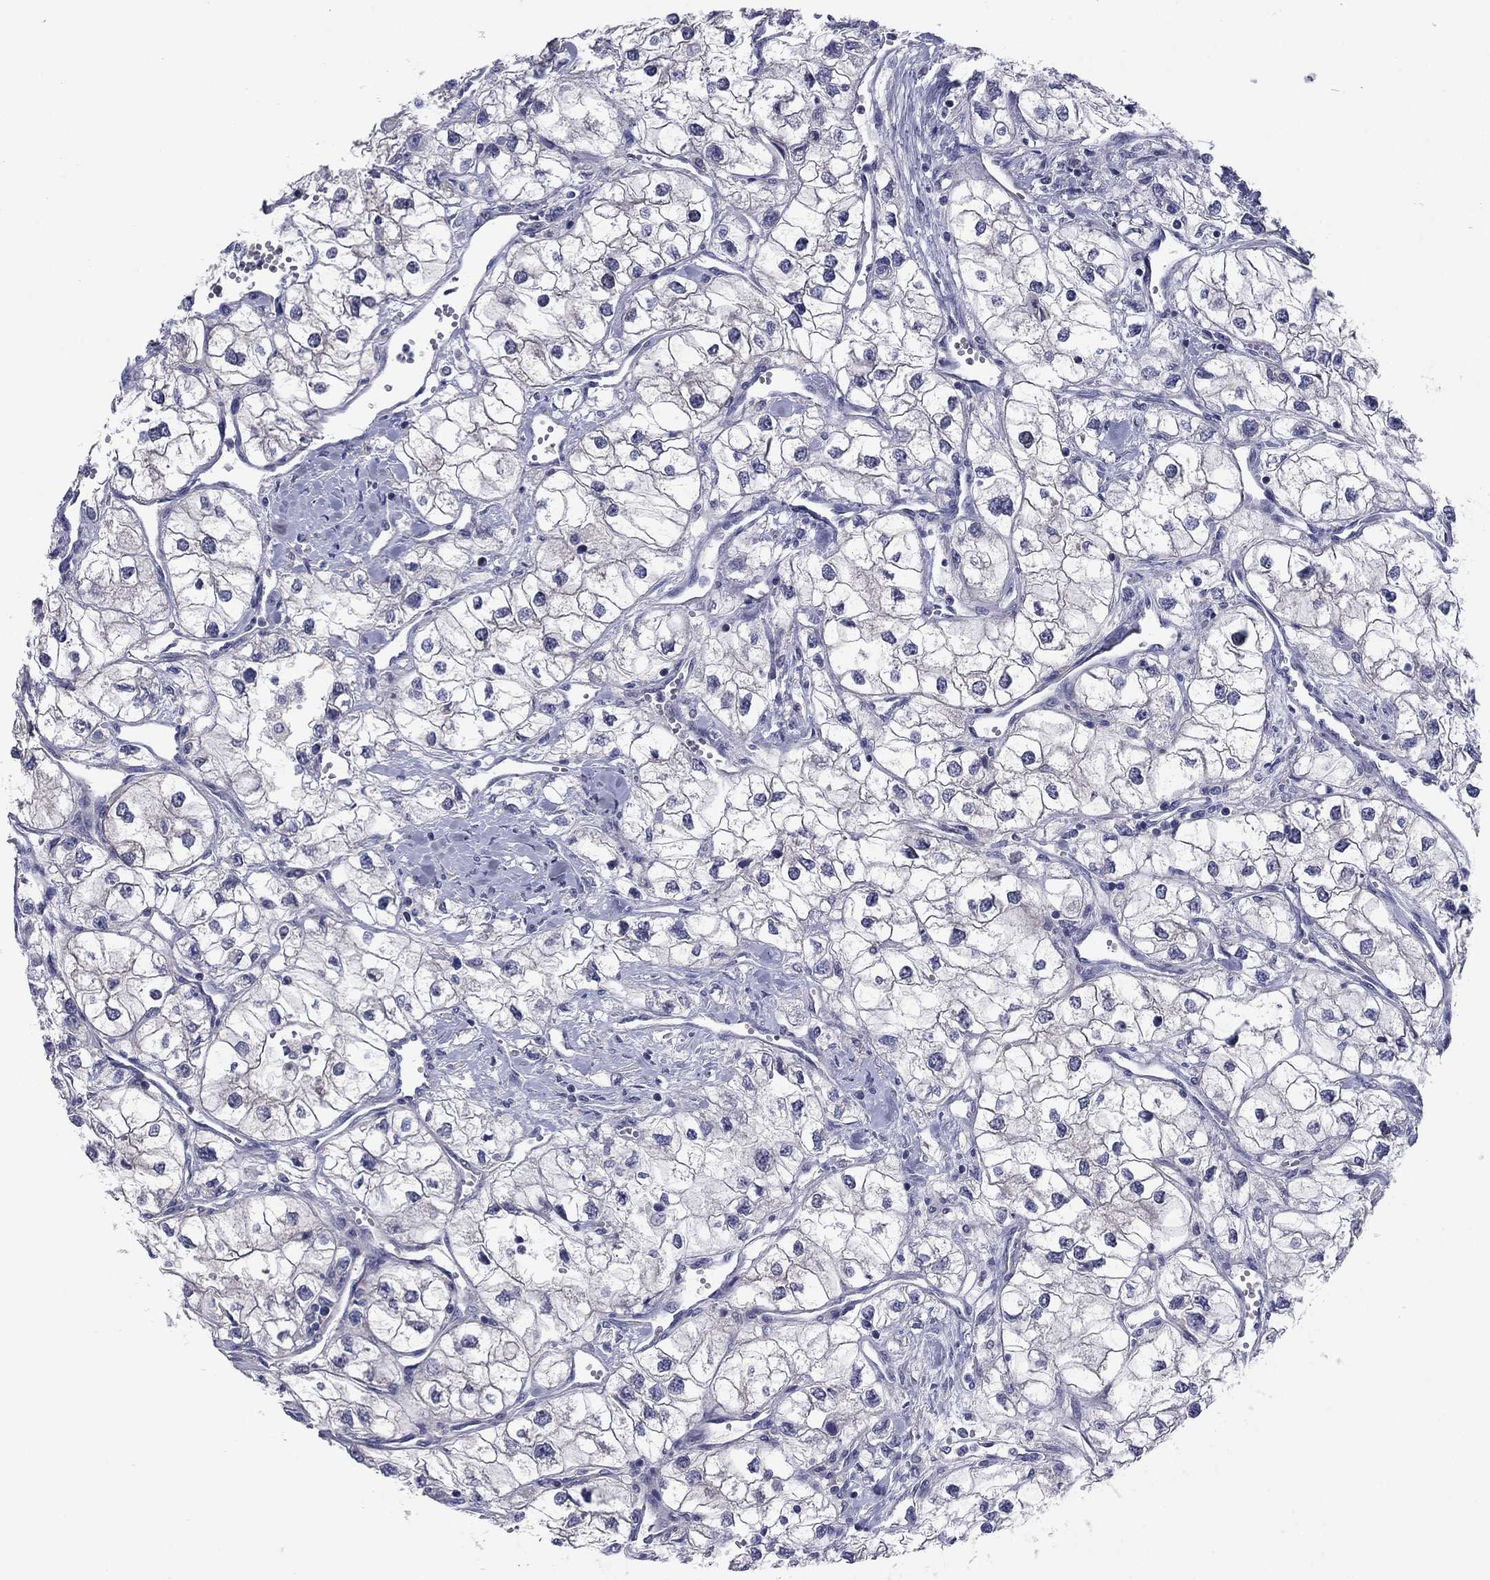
{"staining": {"intensity": "negative", "quantity": "none", "location": "none"}, "tissue": "renal cancer", "cell_type": "Tumor cells", "image_type": "cancer", "snomed": [{"axis": "morphology", "description": "Adenocarcinoma, NOS"}, {"axis": "topography", "description": "Kidney"}], "caption": "High magnification brightfield microscopy of renal cancer (adenocarcinoma) stained with DAB (3,3'-diaminobenzidine) (brown) and counterstained with hematoxylin (blue): tumor cells show no significant positivity. (DAB immunohistochemistry with hematoxylin counter stain).", "gene": "GRHPR", "patient": {"sex": "male", "age": 59}}